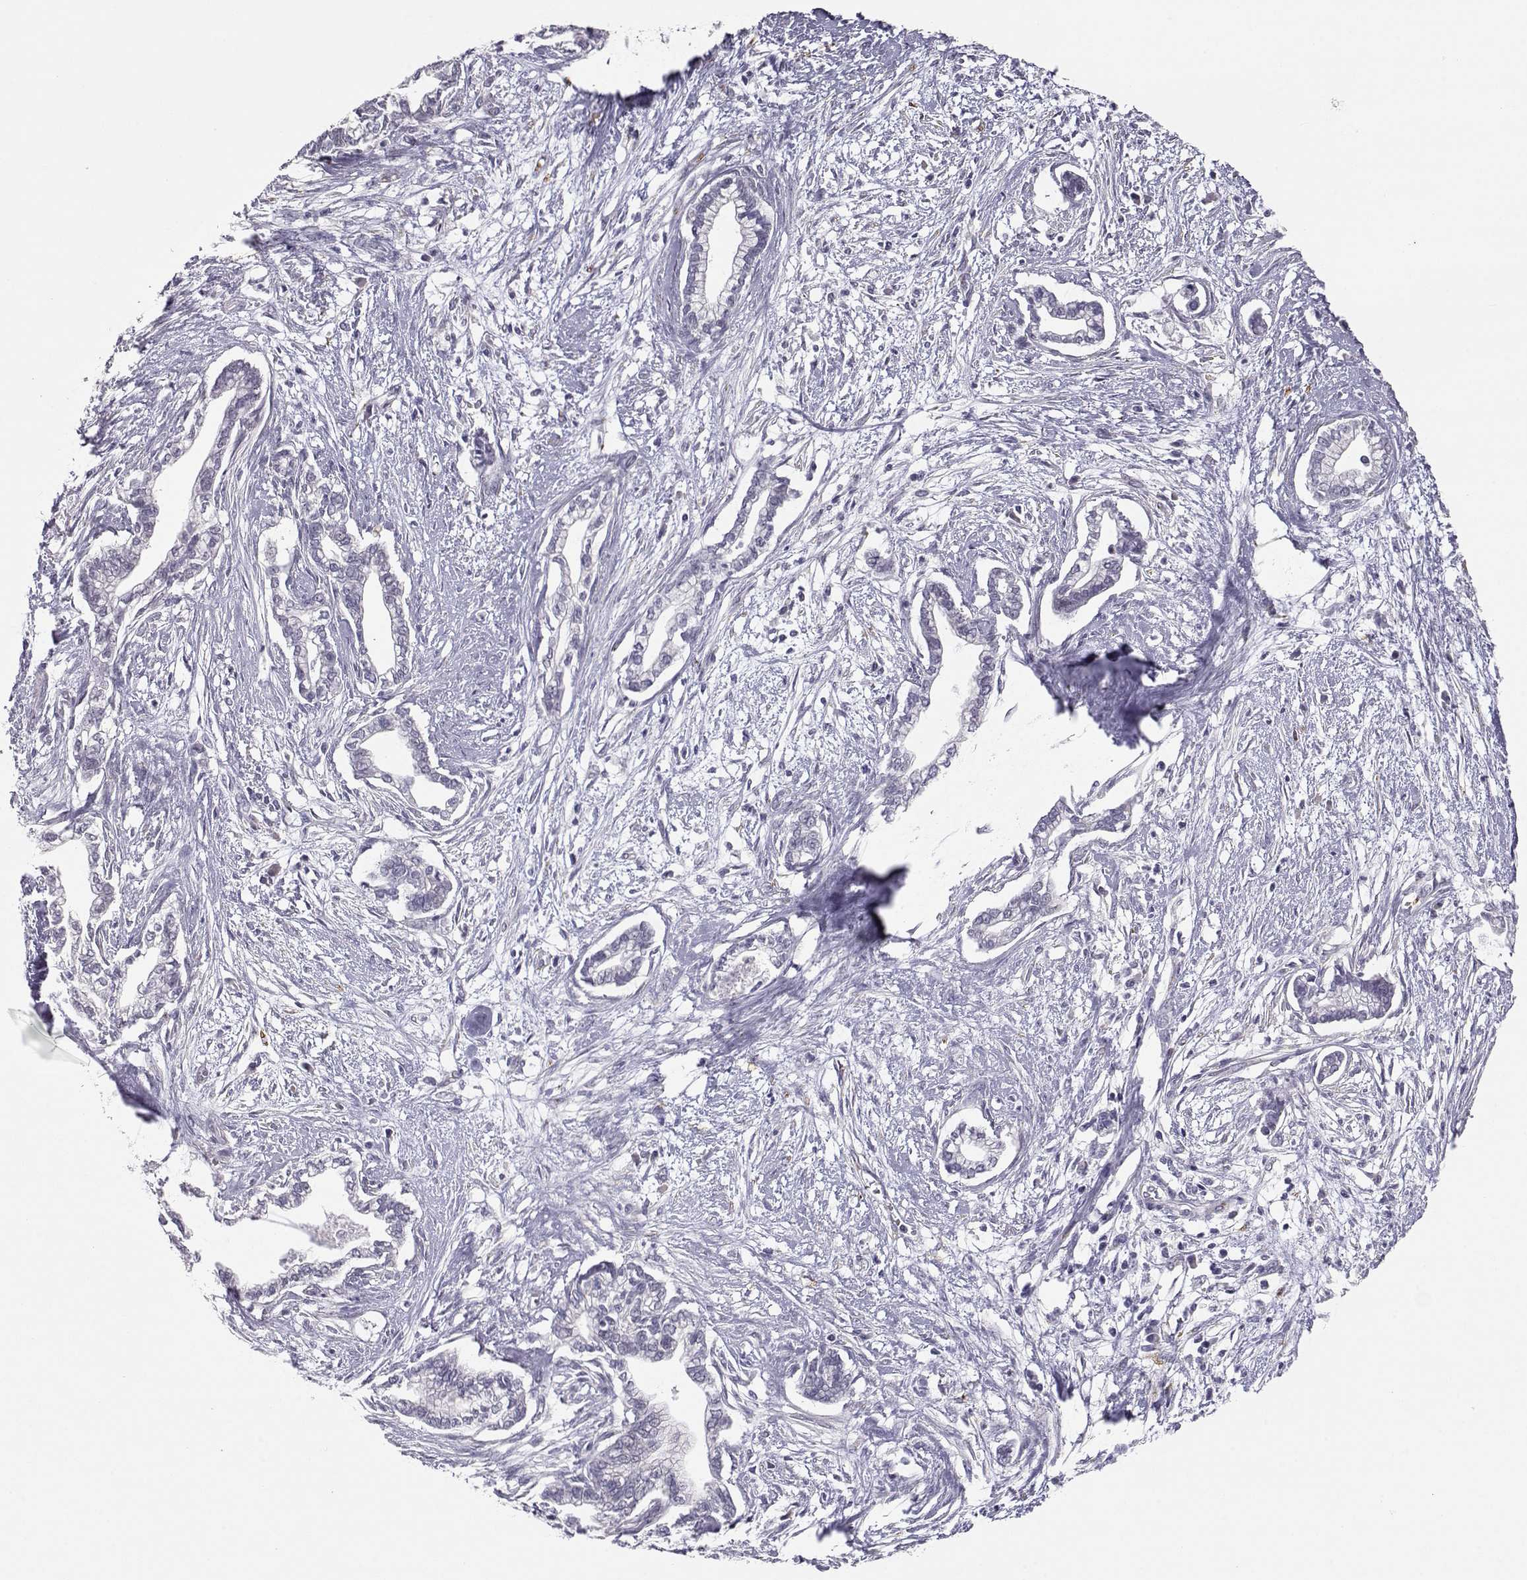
{"staining": {"intensity": "negative", "quantity": "none", "location": "none"}, "tissue": "cervical cancer", "cell_type": "Tumor cells", "image_type": "cancer", "snomed": [{"axis": "morphology", "description": "Adenocarcinoma, NOS"}, {"axis": "topography", "description": "Cervix"}], "caption": "Tumor cells show no significant positivity in cervical cancer.", "gene": "NPVF", "patient": {"sex": "female", "age": 62}}